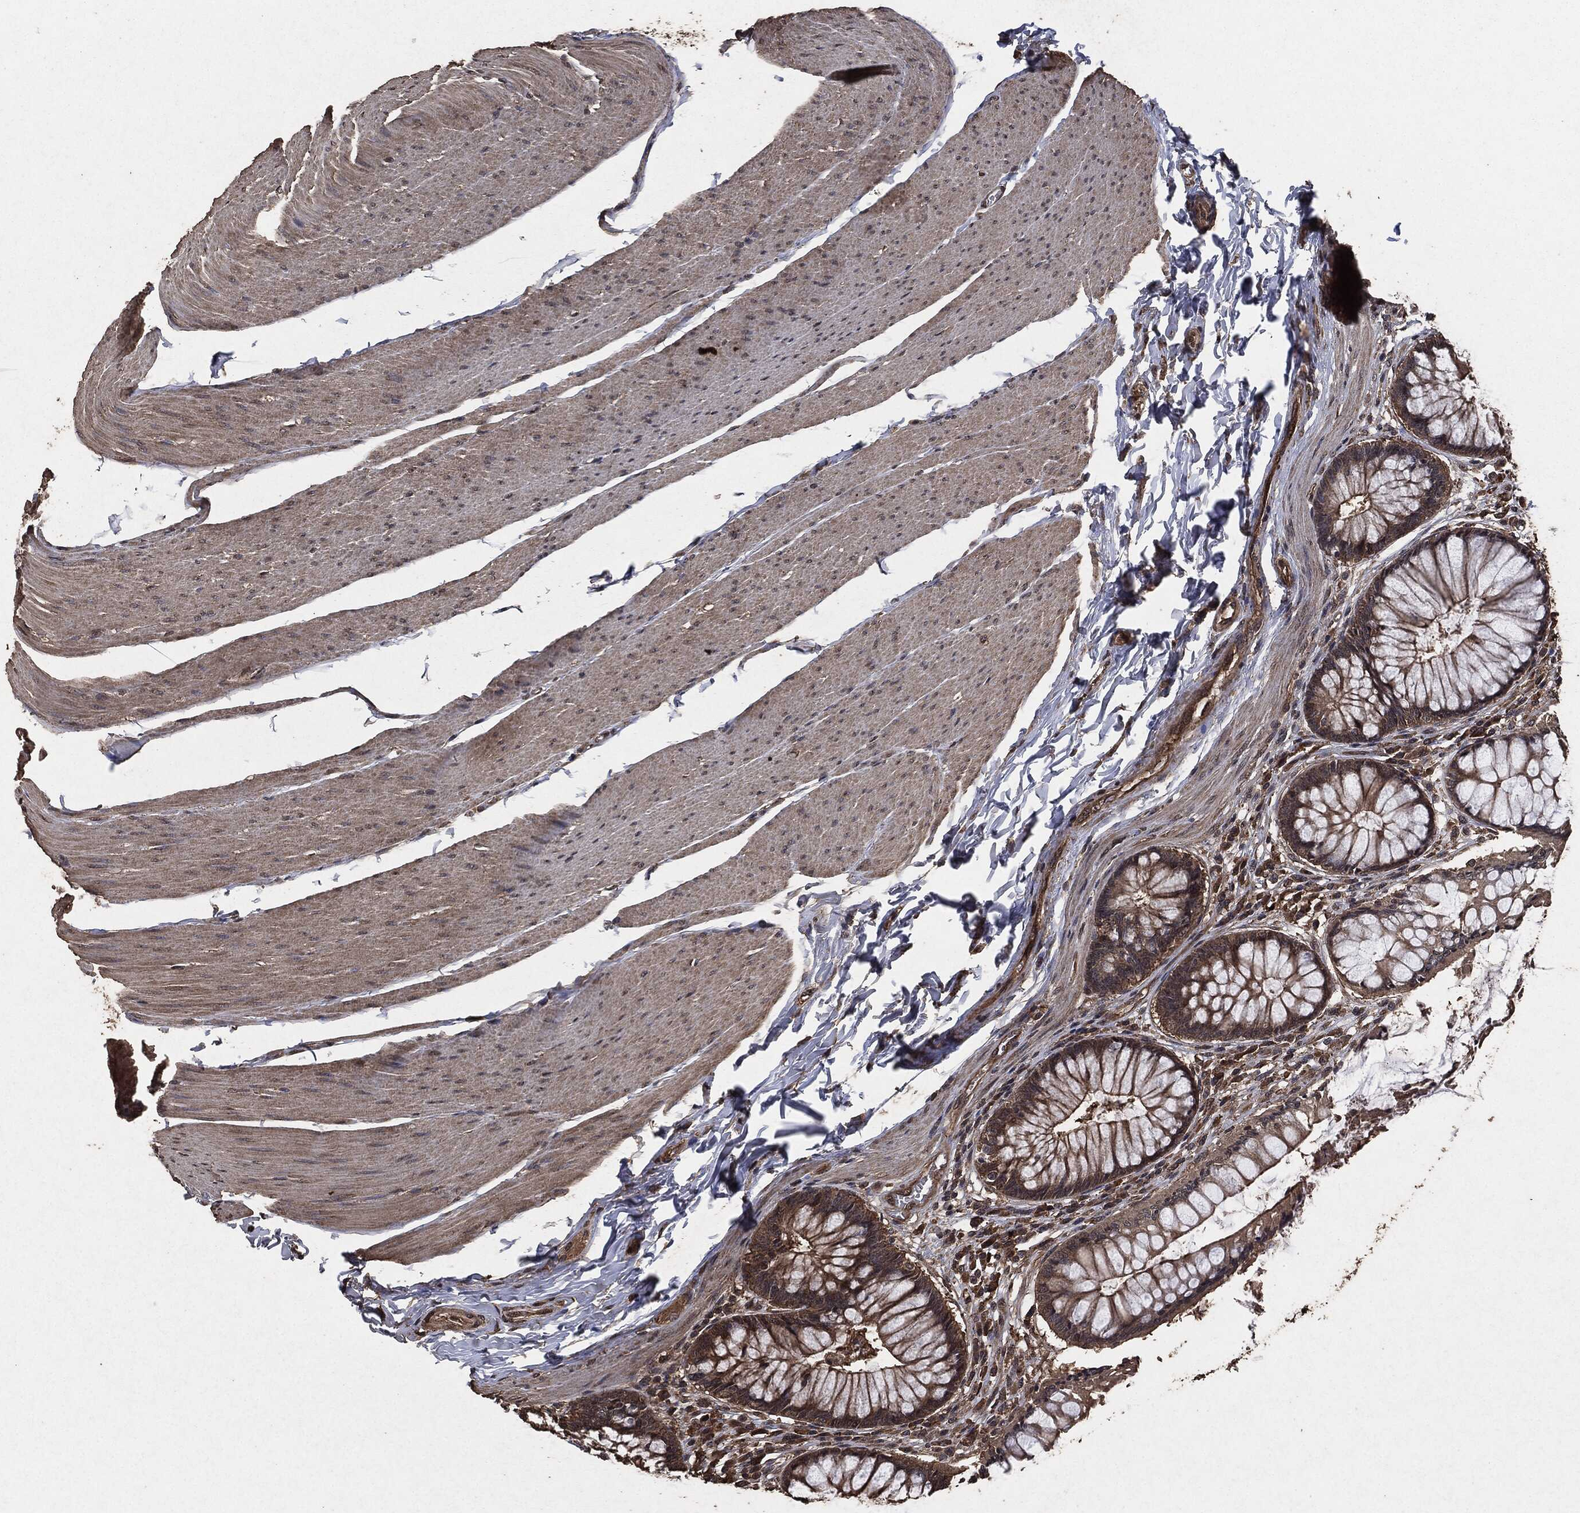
{"staining": {"intensity": "moderate", "quantity": ">75%", "location": "cytoplasmic/membranous"}, "tissue": "rectum", "cell_type": "Glandular cells", "image_type": "normal", "snomed": [{"axis": "morphology", "description": "Normal tissue, NOS"}, {"axis": "topography", "description": "Rectum"}], "caption": "Brown immunohistochemical staining in unremarkable human rectum shows moderate cytoplasmic/membranous expression in about >75% of glandular cells.", "gene": "AKT1S1", "patient": {"sex": "female", "age": 58}}